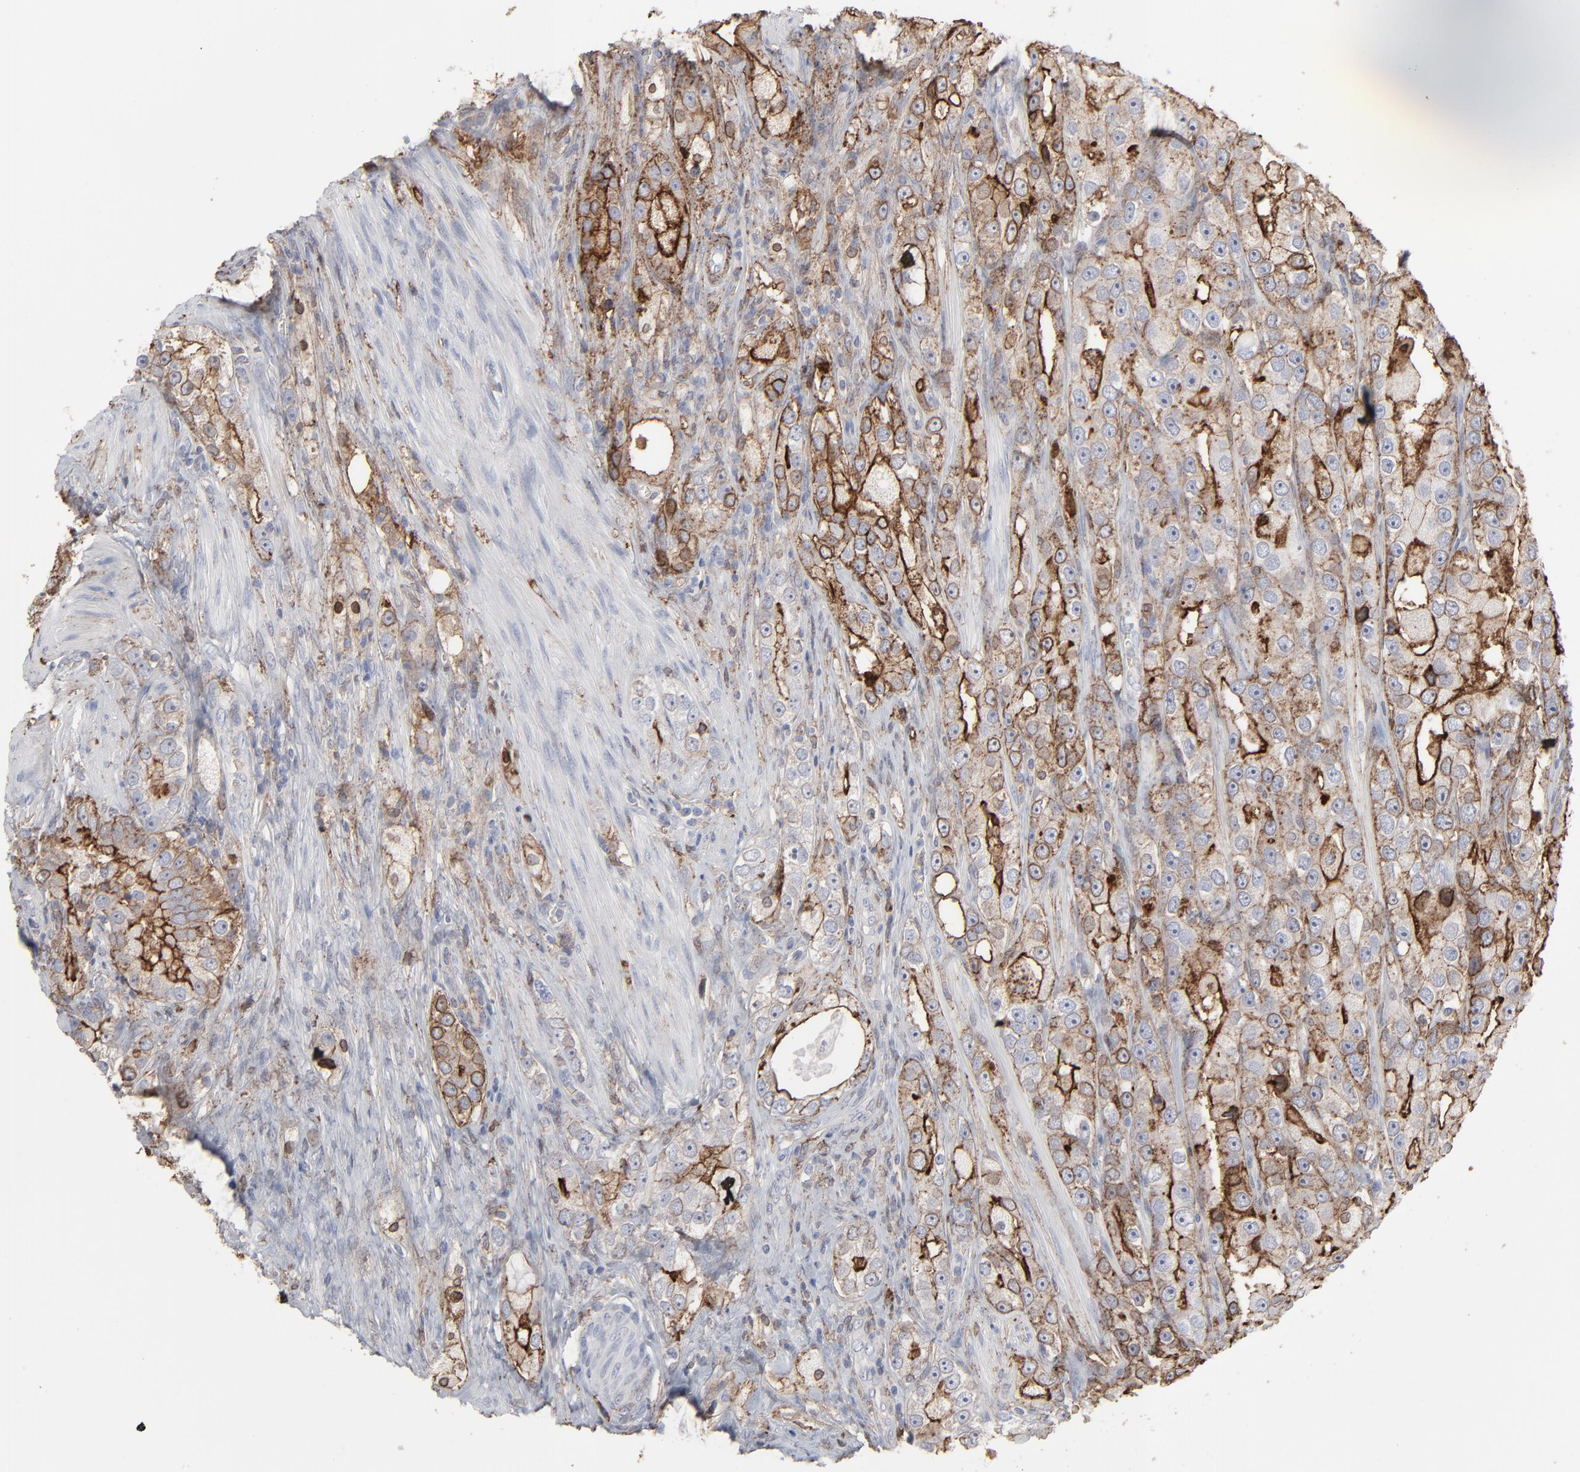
{"staining": {"intensity": "moderate", "quantity": "25%-75%", "location": "cytoplasmic/membranous"}, "tissue": "prostate cancer", "cell_type": "Tumor cells", "image_type": "cancer", "snomed": [{"axis": "morphology", "description": "Adenocarcinoma, High grade"}, {"axis": "topography", "description": "Prostate"}], "caption": "Immunohistochemical staining of prostate high-grade adenocarcinoma shows medium levels of moderate cytoplasmic/membranous protein expression in about 25%-75% of tumor cells. (Brightfield microscopy of DAB IHC at high magnification).", "gene": "ANXA5", "patient": {"sex": "male", "age": 63}}